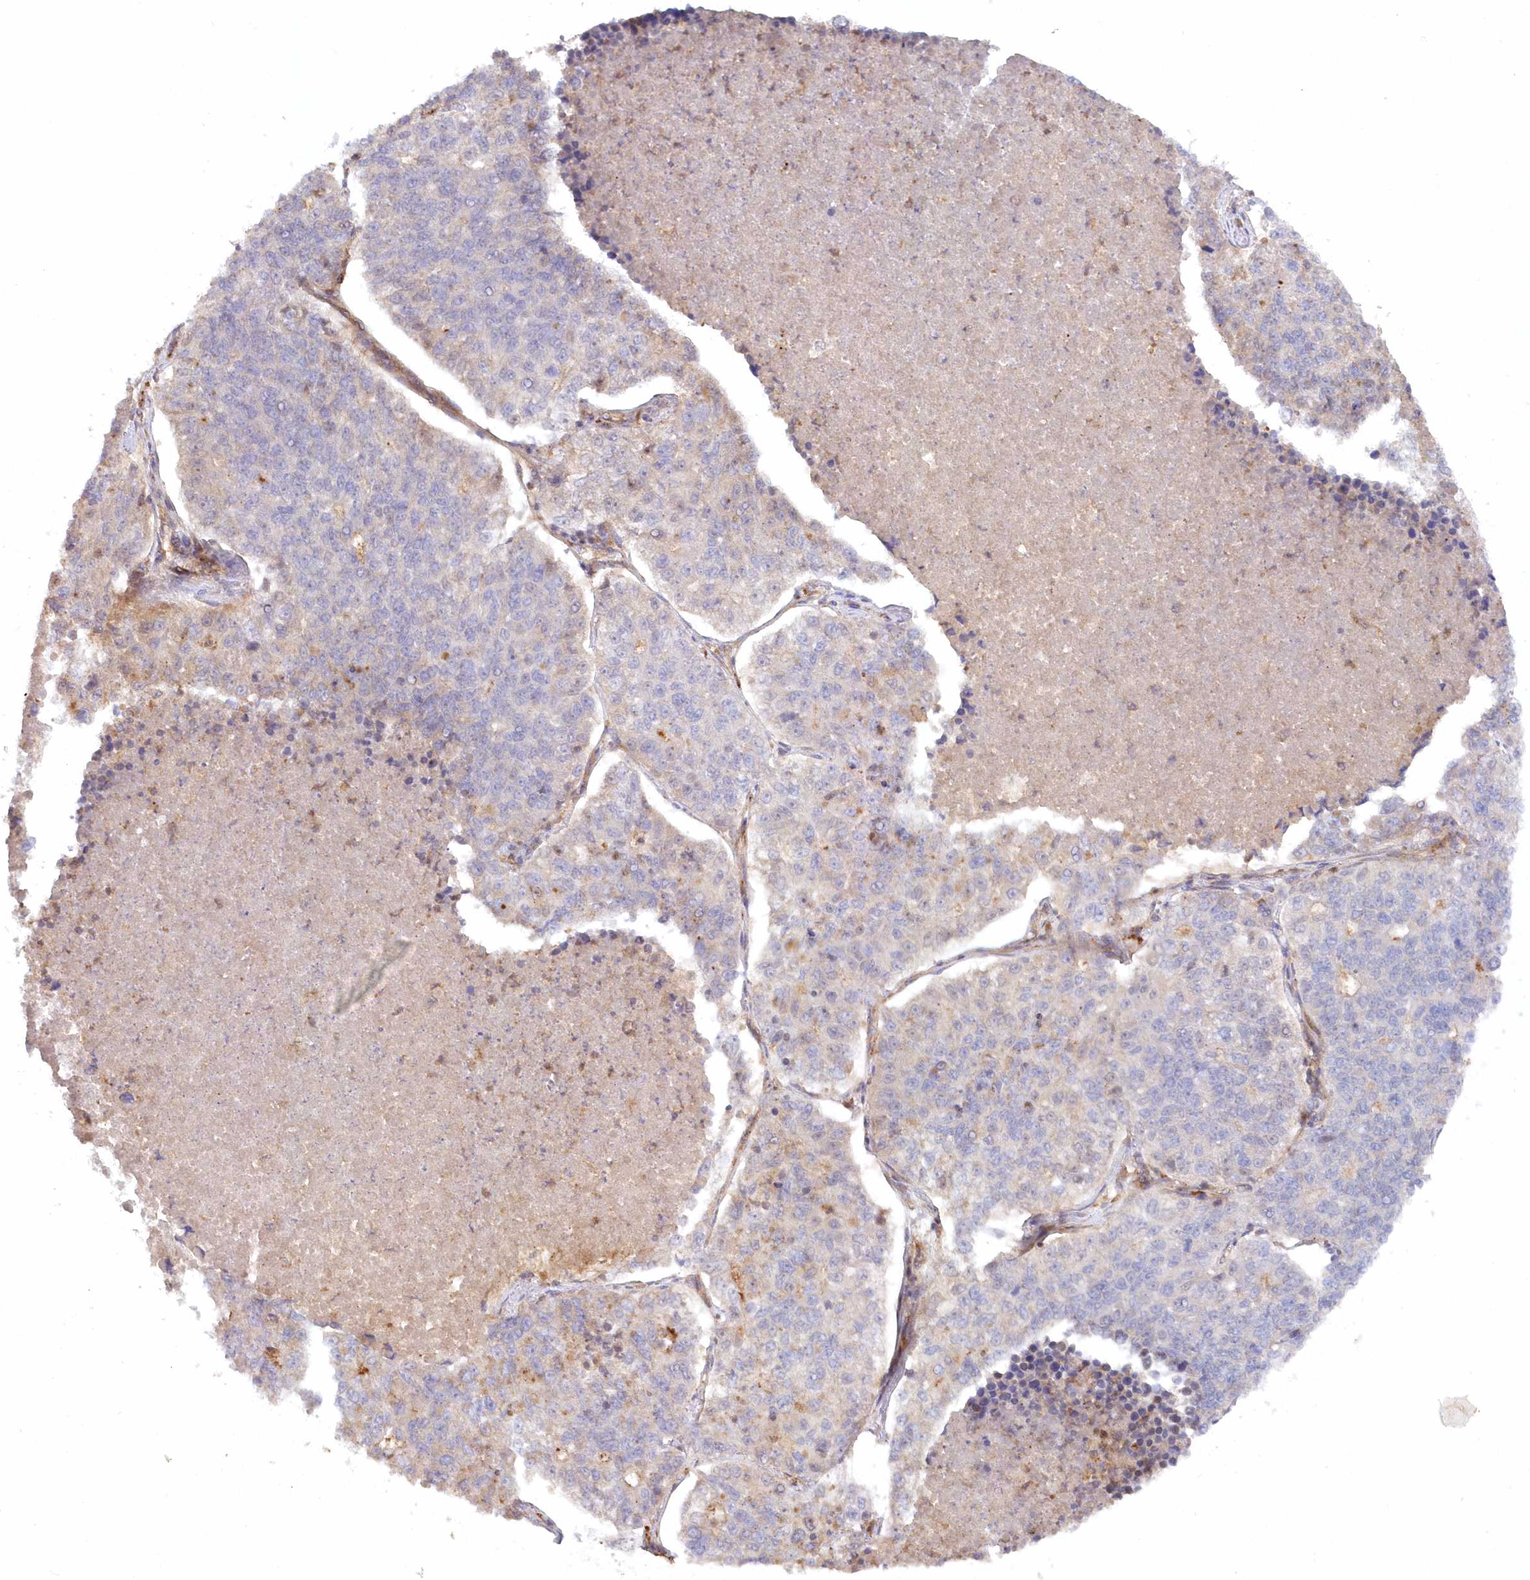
{"staining": {"intensity": "weak", "quantity": "<25%", "location": "cytoplasmic/membranous"}, "tissue": "lung cancer", "cell_type": "Tumor cells", "image_type": "cancer", "snomed": [{"axis": "morphology", "description": "Adenocarcinoma, NOS"}, {"axis": "topography", "description": "Lung"}], "caption": "IHC photomicrograph of neoplastic tissue: adenocarcinoma (lung) stained with DAB (3,3'-diaminobenzidine) demonstrates no significant protein expression in tumor cells.", "gene": "GBE1", "patient": {"sex": "male", "age": 49}}